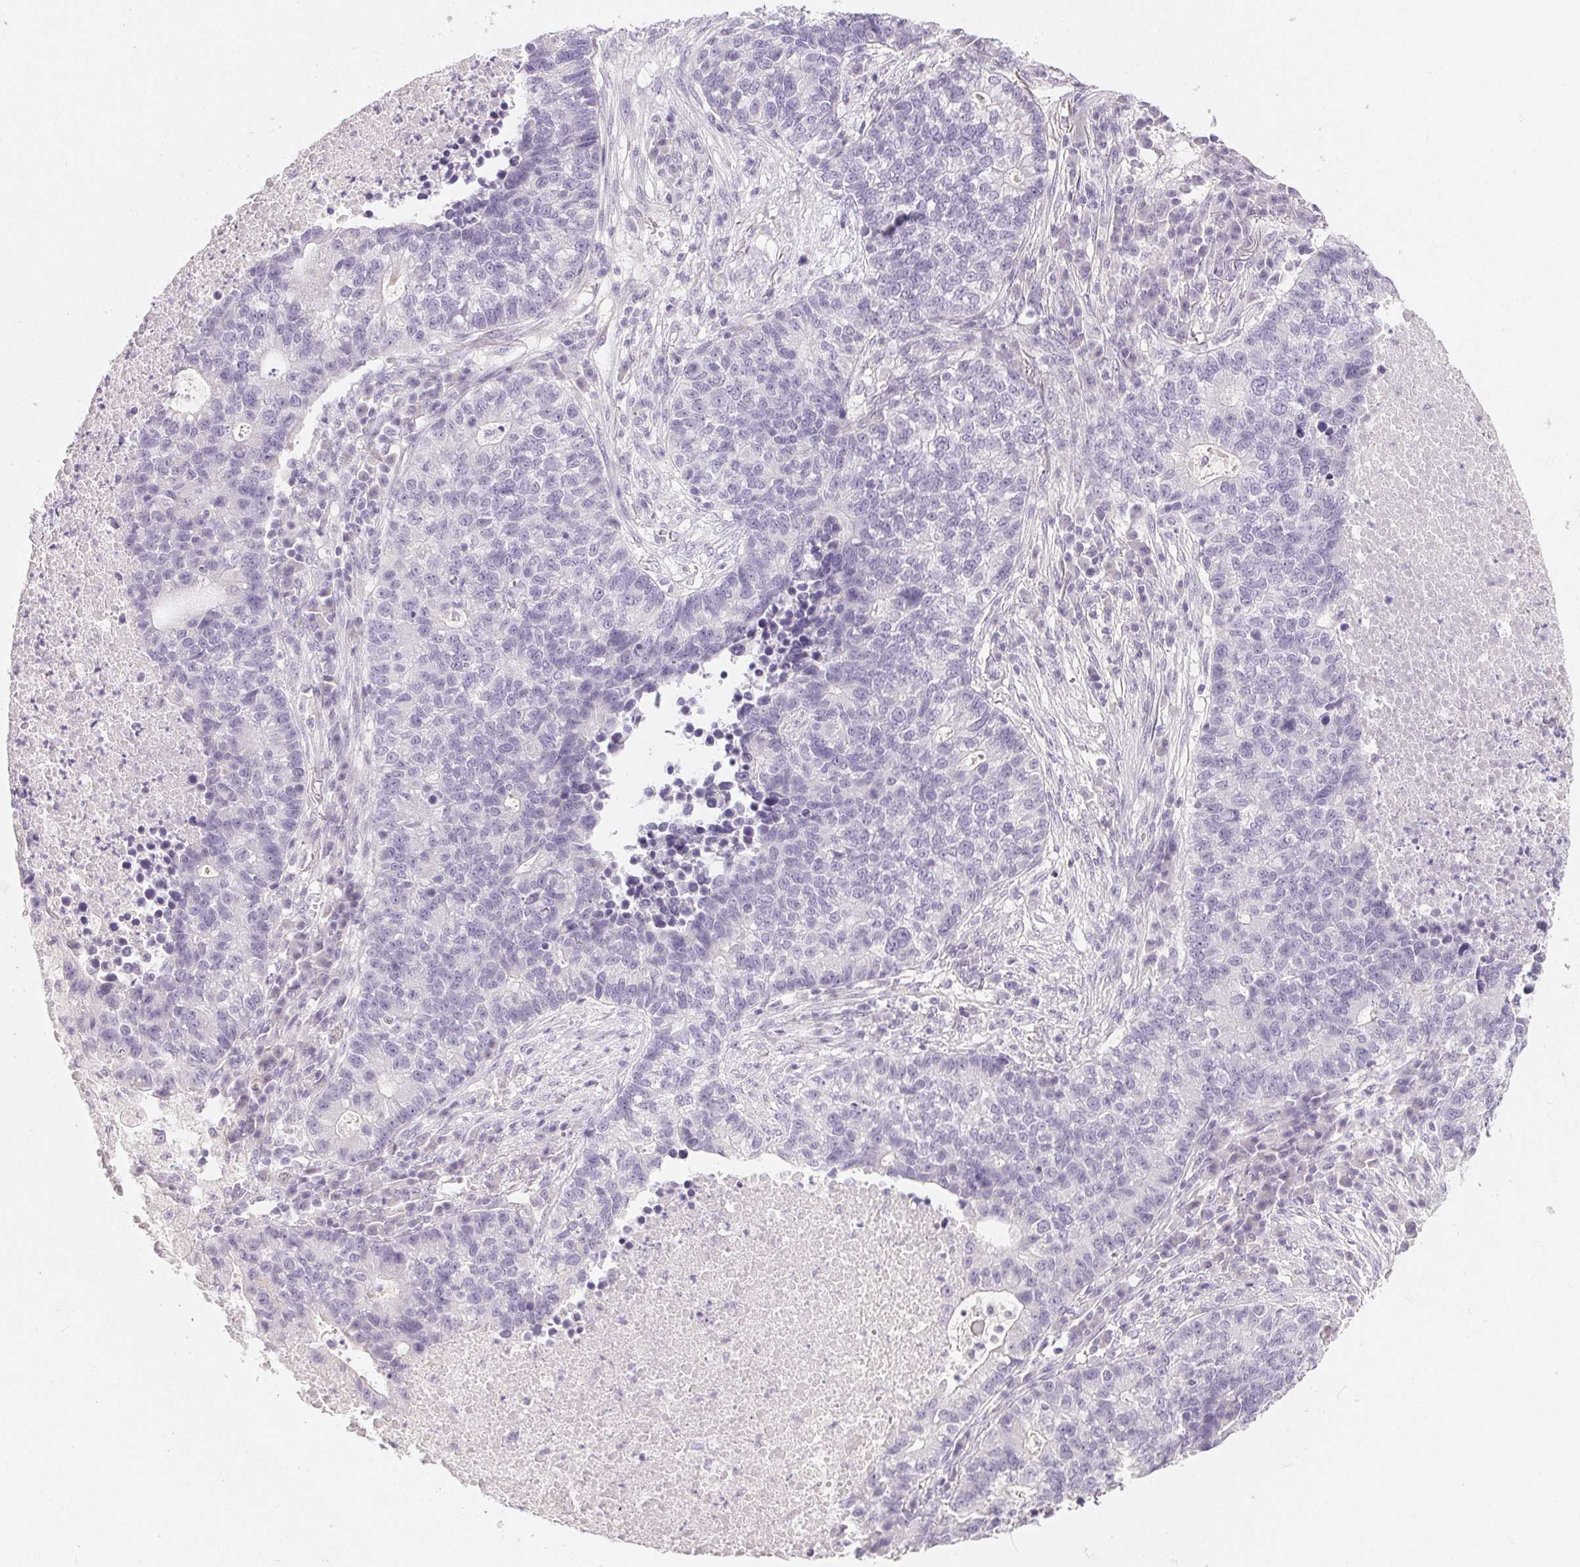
{"staining": {"intensity": "negative", "quantity": "none", "location": "none"}, "tissue": "lung cancer", "cell_type": "Tumor cells", "image_type": "cancer", "snomed": [{"axis": "morphology", "description": "Adenocarcinoma, NOS"}, {"axis": "topography", "description": "Lung"}], "caption": "Lung cancer (adenocarcinoma) stained for a protein using immunohistochemistry shows no staining tumor cells.", "gene": "MIOX", "patient": {"sex": "male", "age": 57}}